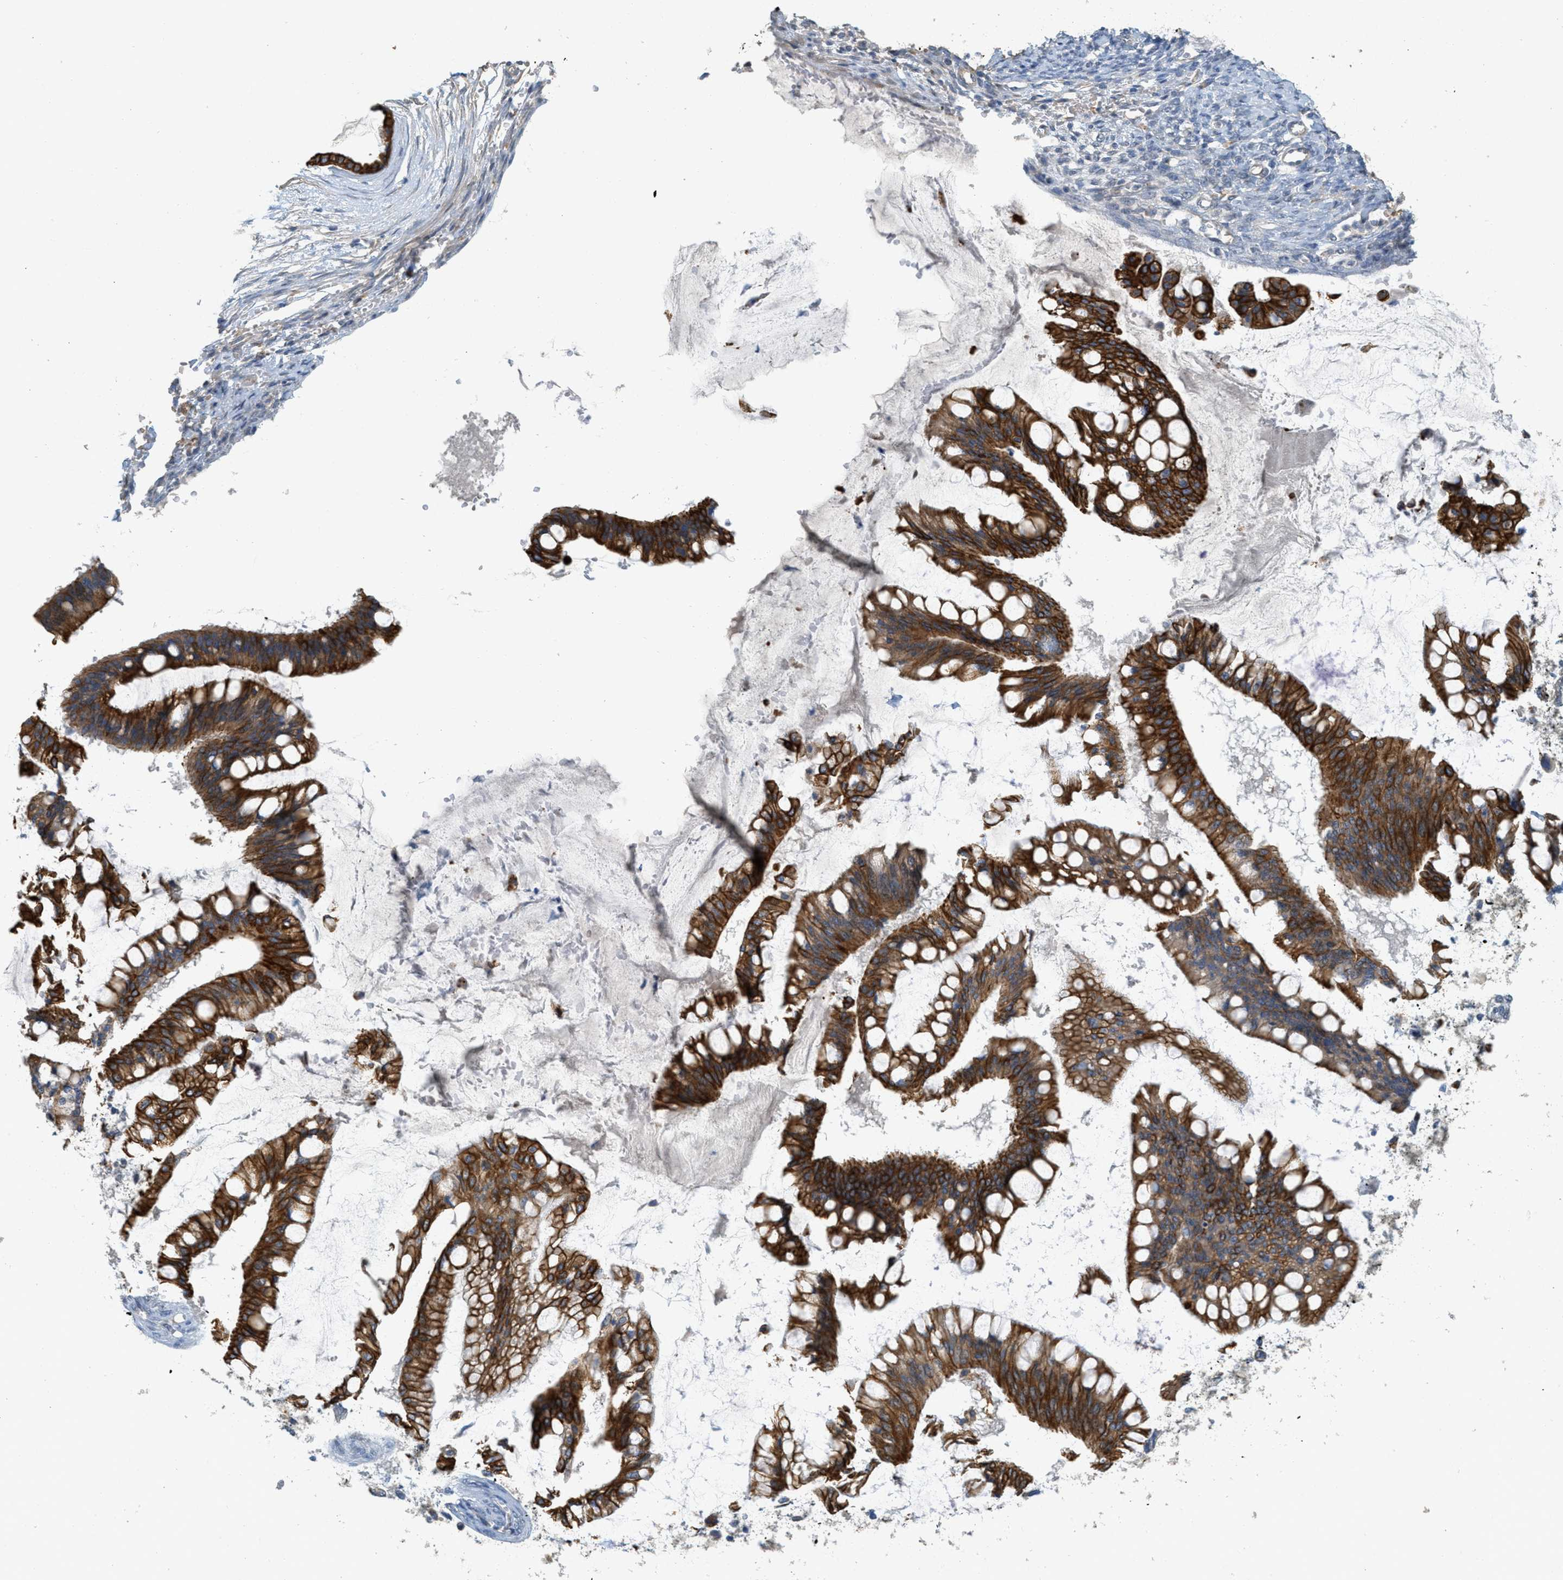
{"staining": {"intensity": "strong", "quantity": ">75%", "location": "cytoplasmic/membranous"}, "tissue": "ovarian cancer", "cell_type": "Tumor cells", "image_type": "cancer", "snomed": [{"axis": "morphology", "description": "Cystadenocarcinoma, mucinous, NOS"}, {"axis": "topography", "description": "Ovary"}], "caption": "Immunohistochemistry (DAB (3,3'-diaminobenzidine)) staining of ovarian mucinous cystadenocarcinoma exhibits strong cytoplasmic/membranous protein positivity in about >75% of tumor cells.", "gene": "MRS2", "patient": {"sex": "female", "age": 73}}